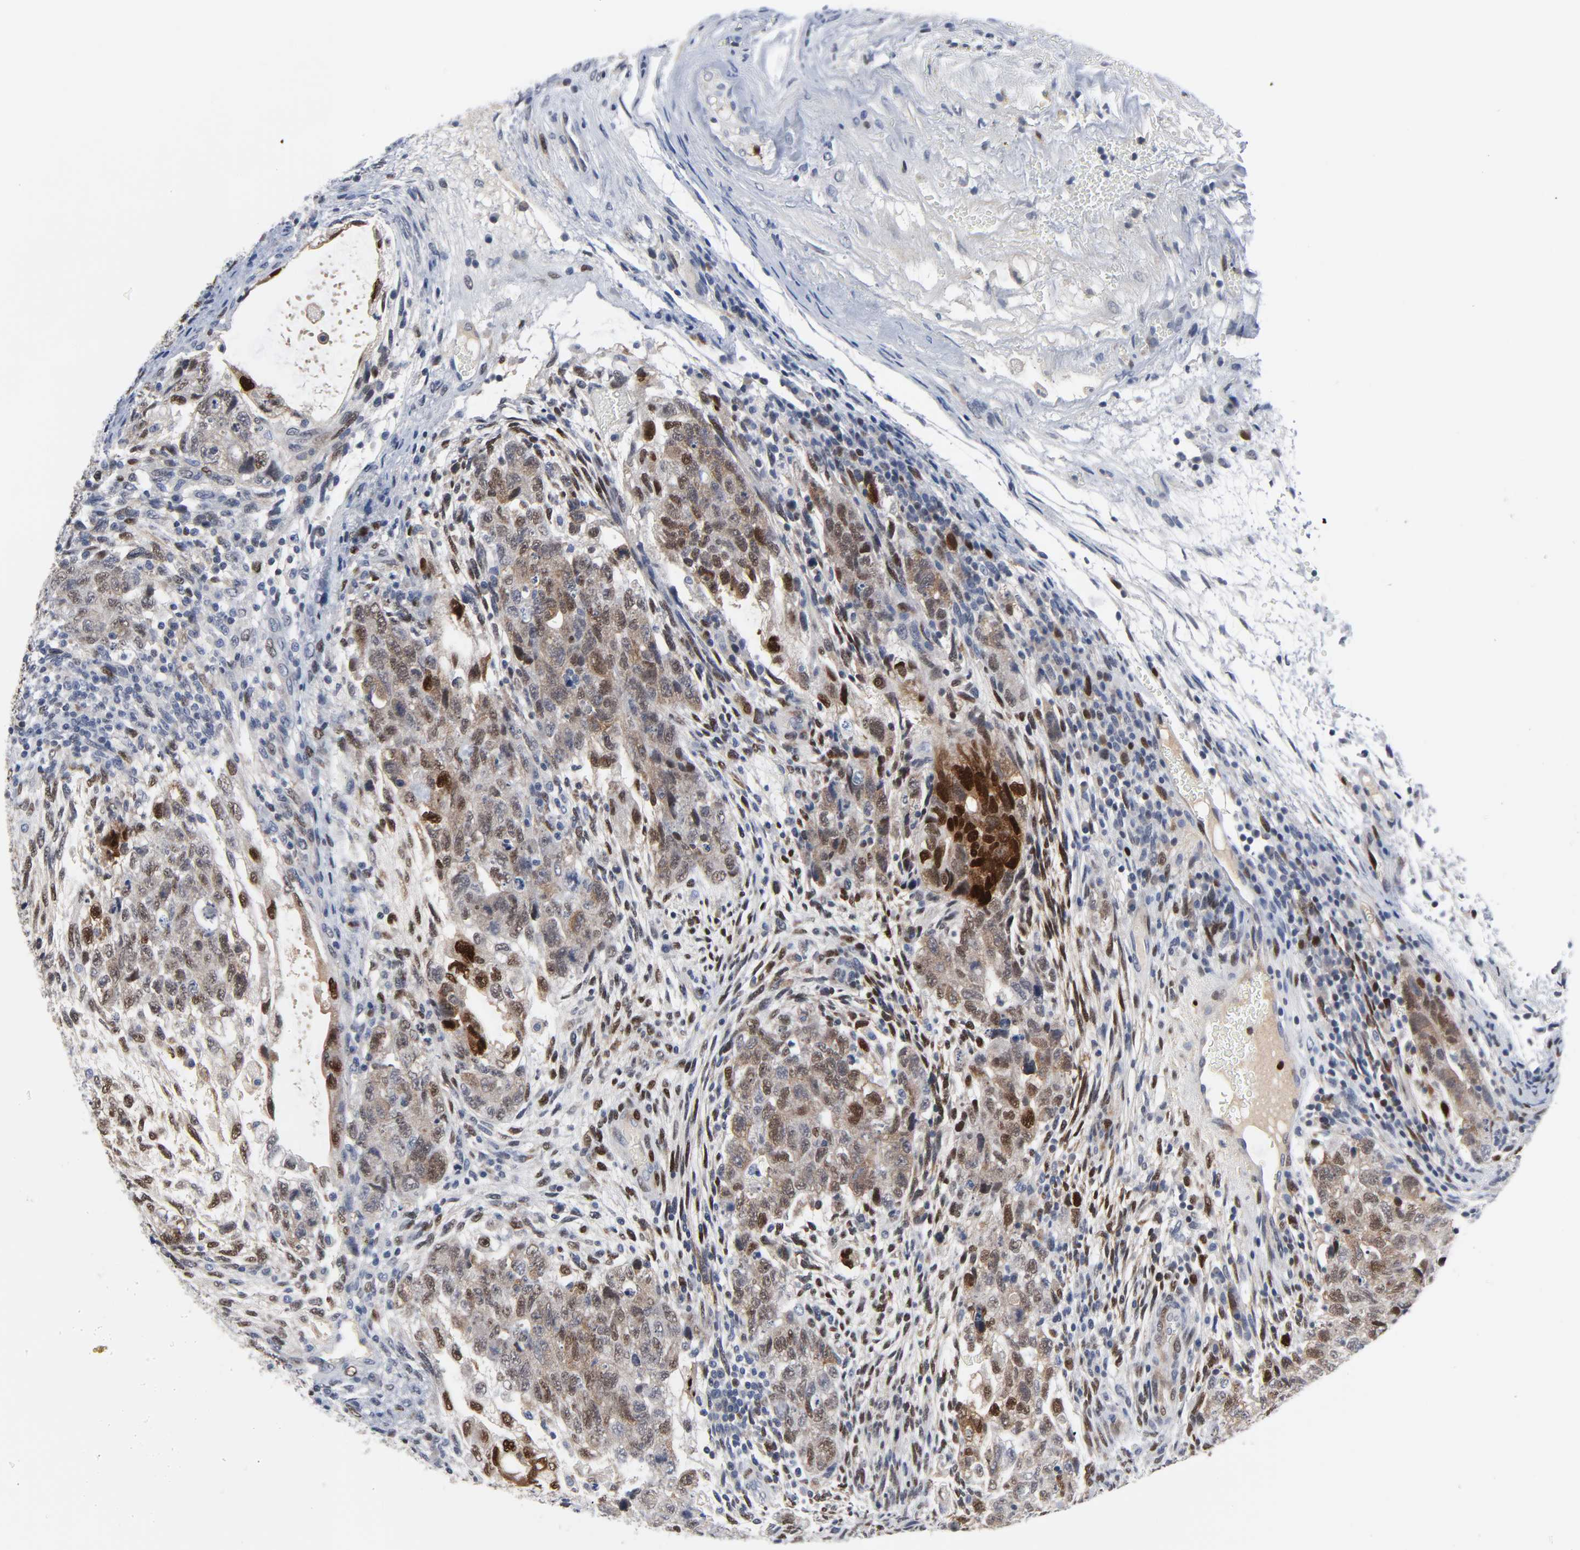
{"staining": {"intensity": "strong", "quantity": "25%-75%", "location": "cytoplasmic/membranous,nuclear"}, "tissue": "testis cancer", "cell_type": "Tumor cells", "image_type": "cancer", "snomed": [{"axis": "morphology", "description": "Normal tissue, NOS"}, {"axis": "morphology", "description": "Carcinoma, Embryonal, NOS"}, {"axis": "topography", "description": "Testis"}], "caption": "A photomicrograph of human testis cancer stained for a protein demonstrates strong cytoplasmic/membranous and nuclear brown staining in tumor cells.", "gene": "WEE1", "patient": {"sex": "male", "age": 36}}